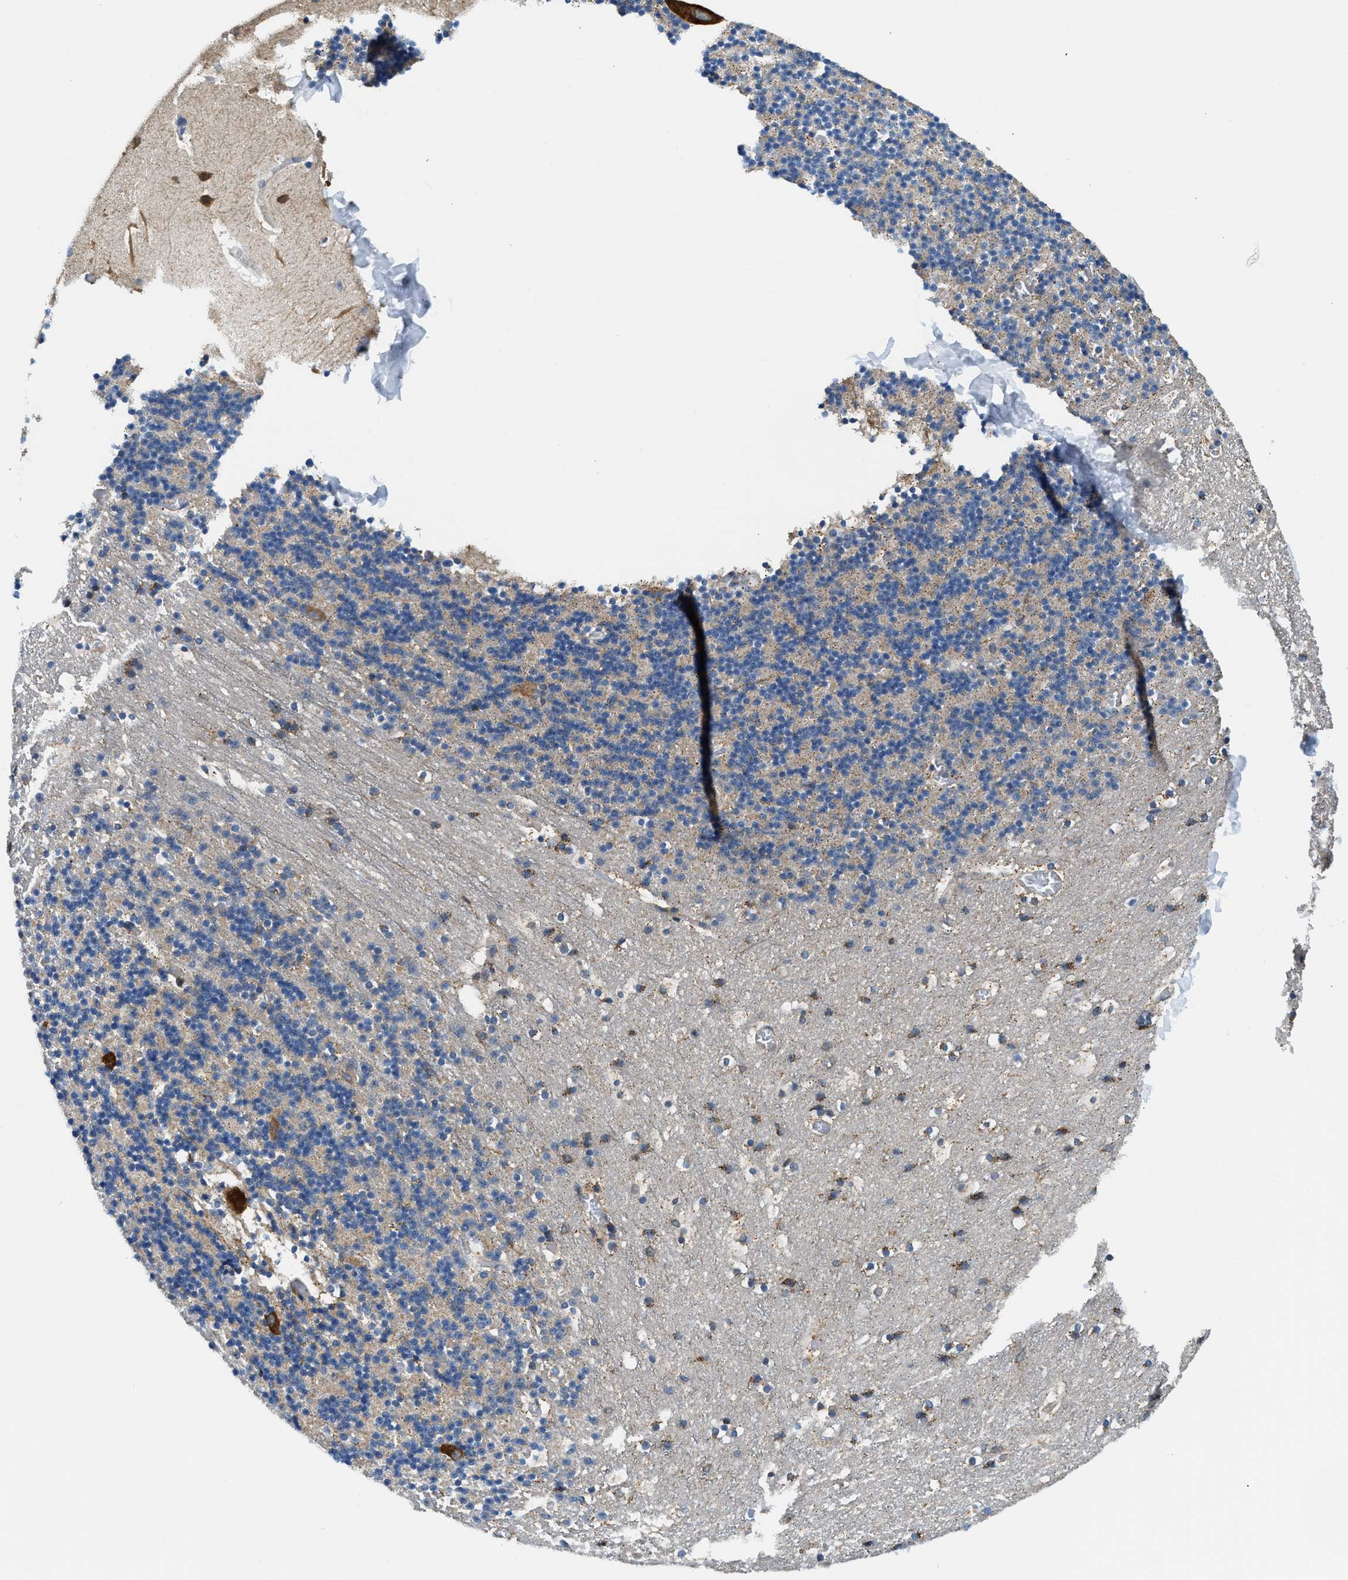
{"staining": {"intensity": "weak", "quantity": ">75%", "location": "cytoplasmic/membranous"}, "tissue": "cerebellum", "cell_type": "Cells in granular layer", "image_type": "normal", "snomed": [{"axis": "morphology", "description": "Normal tissue, NOS"}, {"axis": "topography", "description": "Cerebellum"}], "caption": "A histopathology image showing weak cytoplasmic/membranous expression in approximately >75% of cells in granular layer in unremarkable cerebellum, as visualized by brown immunohistochemical staining.", "gene": "LPIN2", "patient": {"sex": "male", "age": 45}}